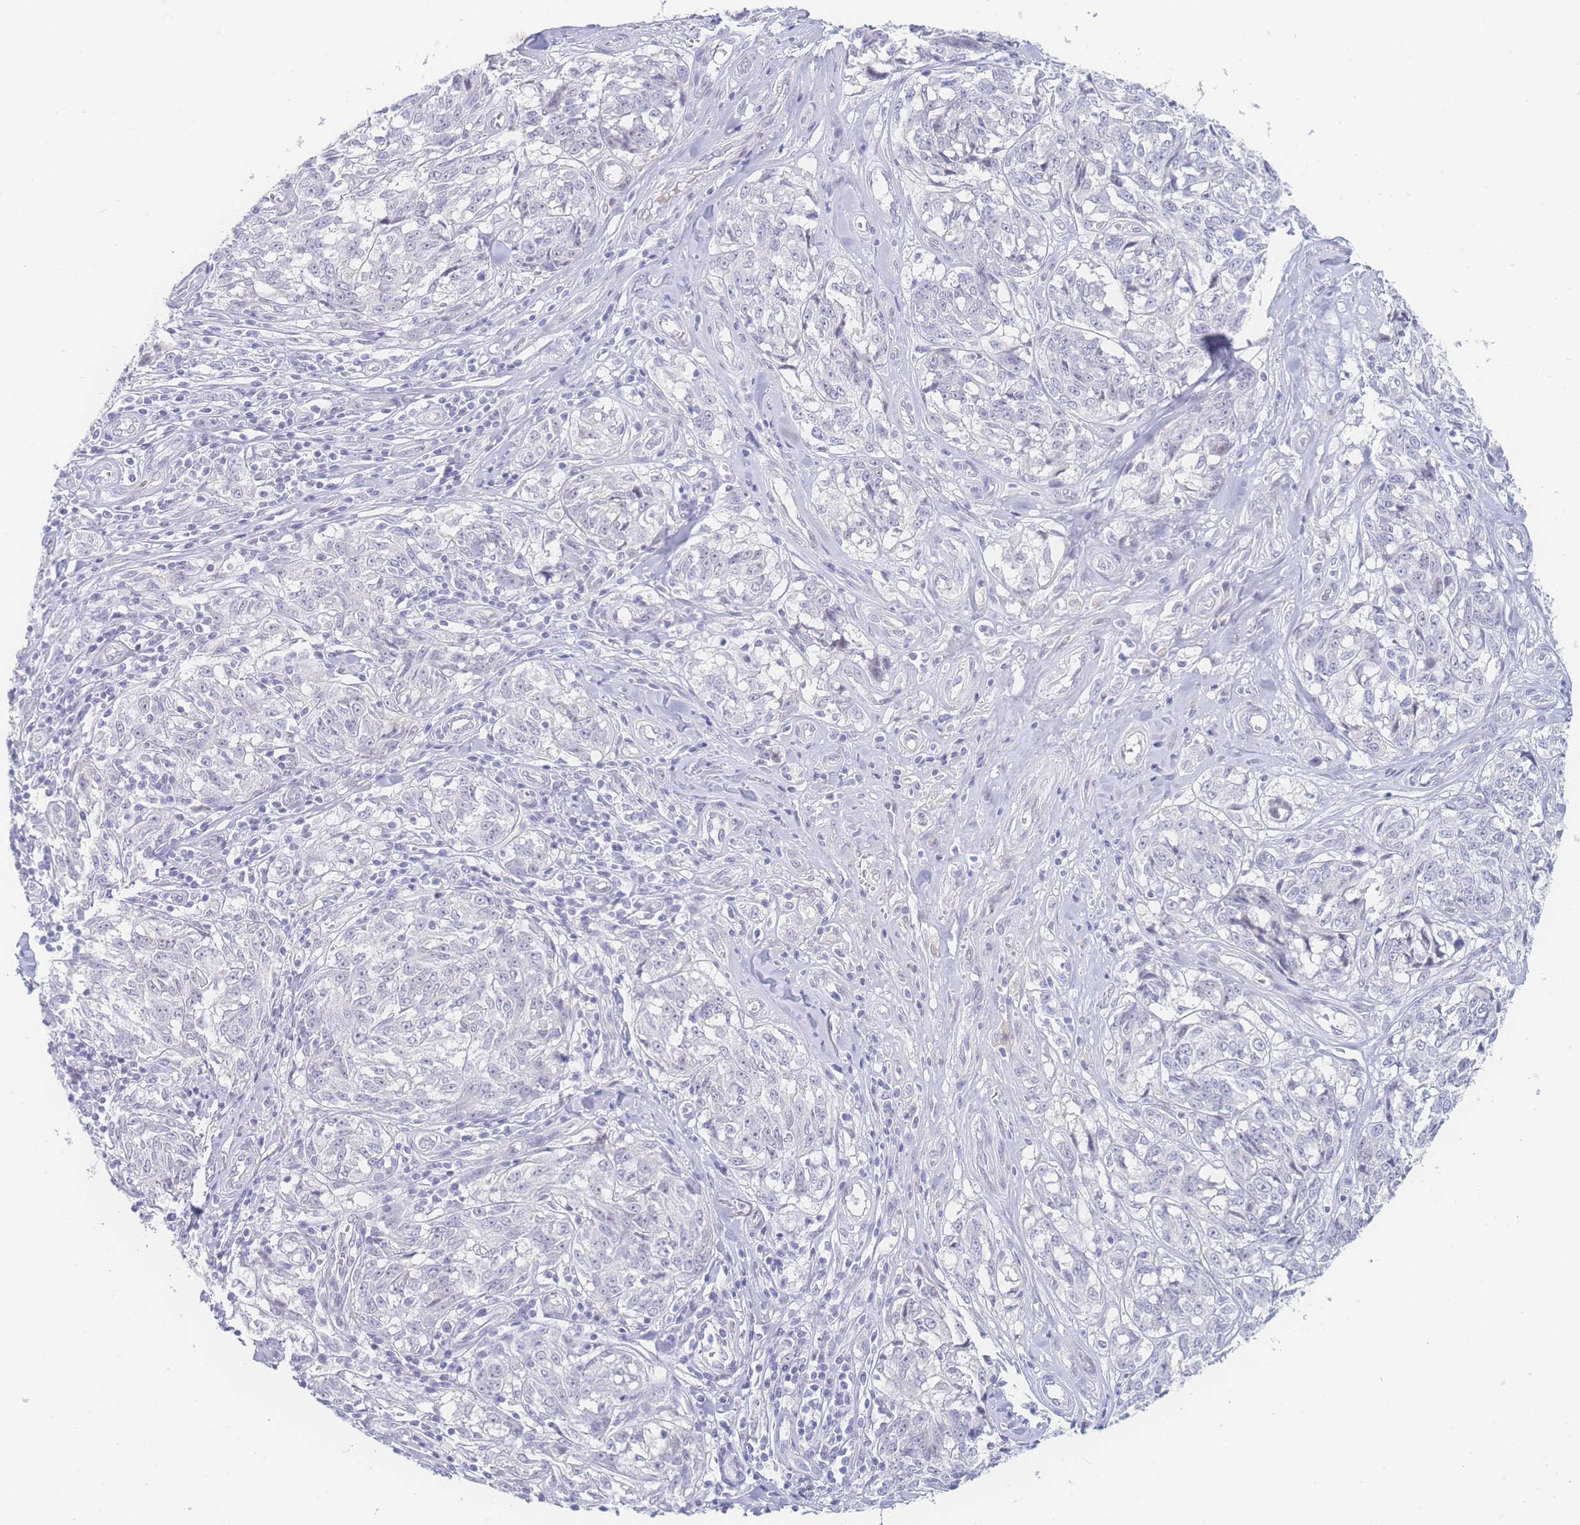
{"staining": {"intensity": "negative", "quantity": "none", "location": "none"}, "tissue": "melanoma", "cell_type": "Tumor cells", "image_type": "cancer", "snomed": [{"axis": "morphology", "description": "Normal tissue, NOS"}, {"axis": "morphology", "description": "Malignant melanoma, NOS"}, {"axis": "topography", "description": "Skin"}], "caption": "Protein analysis of melanoma reveals no significant staining in tumor cells.", "gene": "PRSS22", "patient": {"sex": "female", "age": 64}}